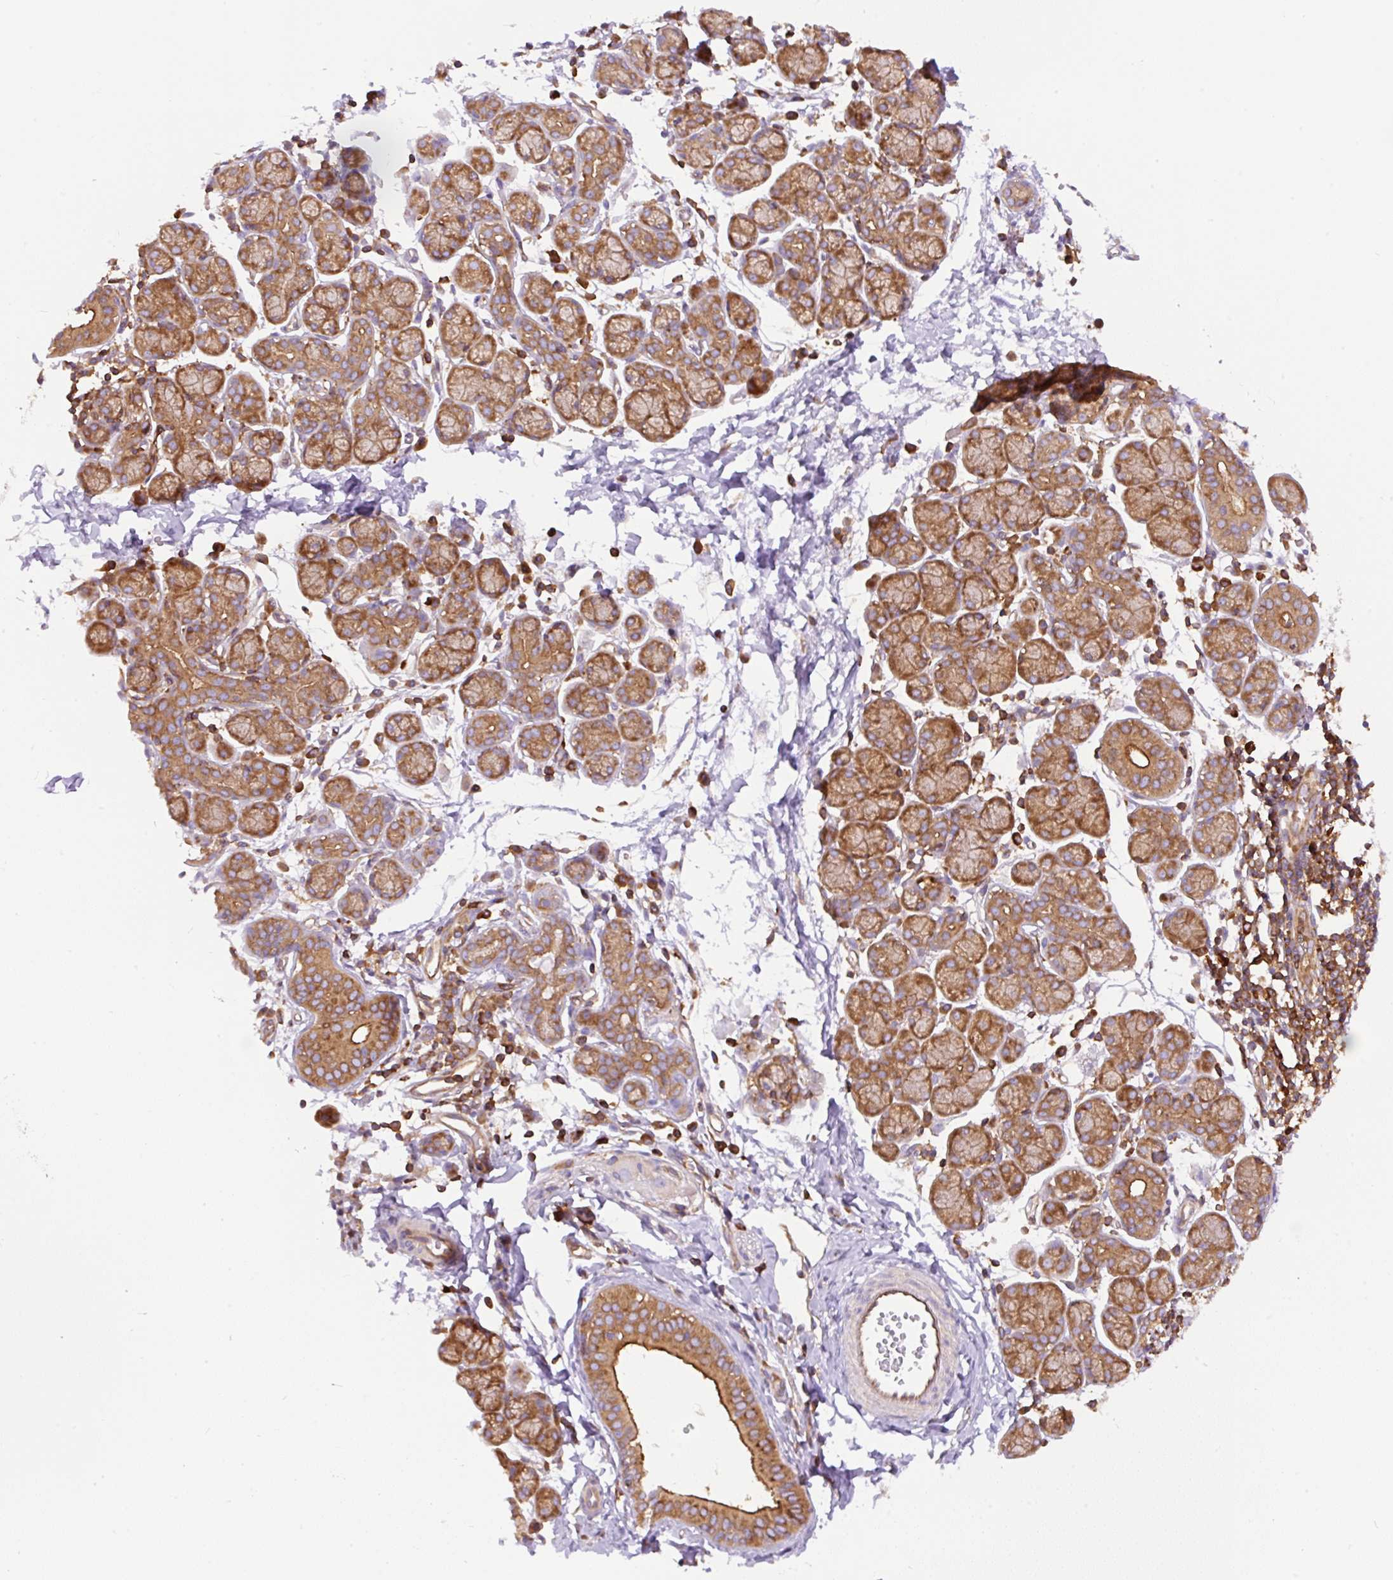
{"staining": {"intensity": "moderate", "quantity": ">75%", "location": "cytoplasmic/membranous"}, "tissue": "salivary gland", "cell_type": "Glandular cells", "image_type": "normal", "snomed": [{"axis": "morphology", "description": "Normal tissue, NOS"}, {"axis": "morphology", "description": "Inflammation, NOS"}, {"axis": "topography", "description": "Lymph node"}, {"axis": "topography", "description": "Salivary gland"}], "caption": "Brown immunohistochemical staining in benign salivary gland shows moderate cytoplasmic/membranous staining in about >75% of glandular cells. The staining was performed using DAB to visualize the protein expression in brown, while the nuclei were stained in blue with hematoxylin (Magnification: 20x).", "gene": "DNM2", "patient": {"sex": "male", "age": 3}}